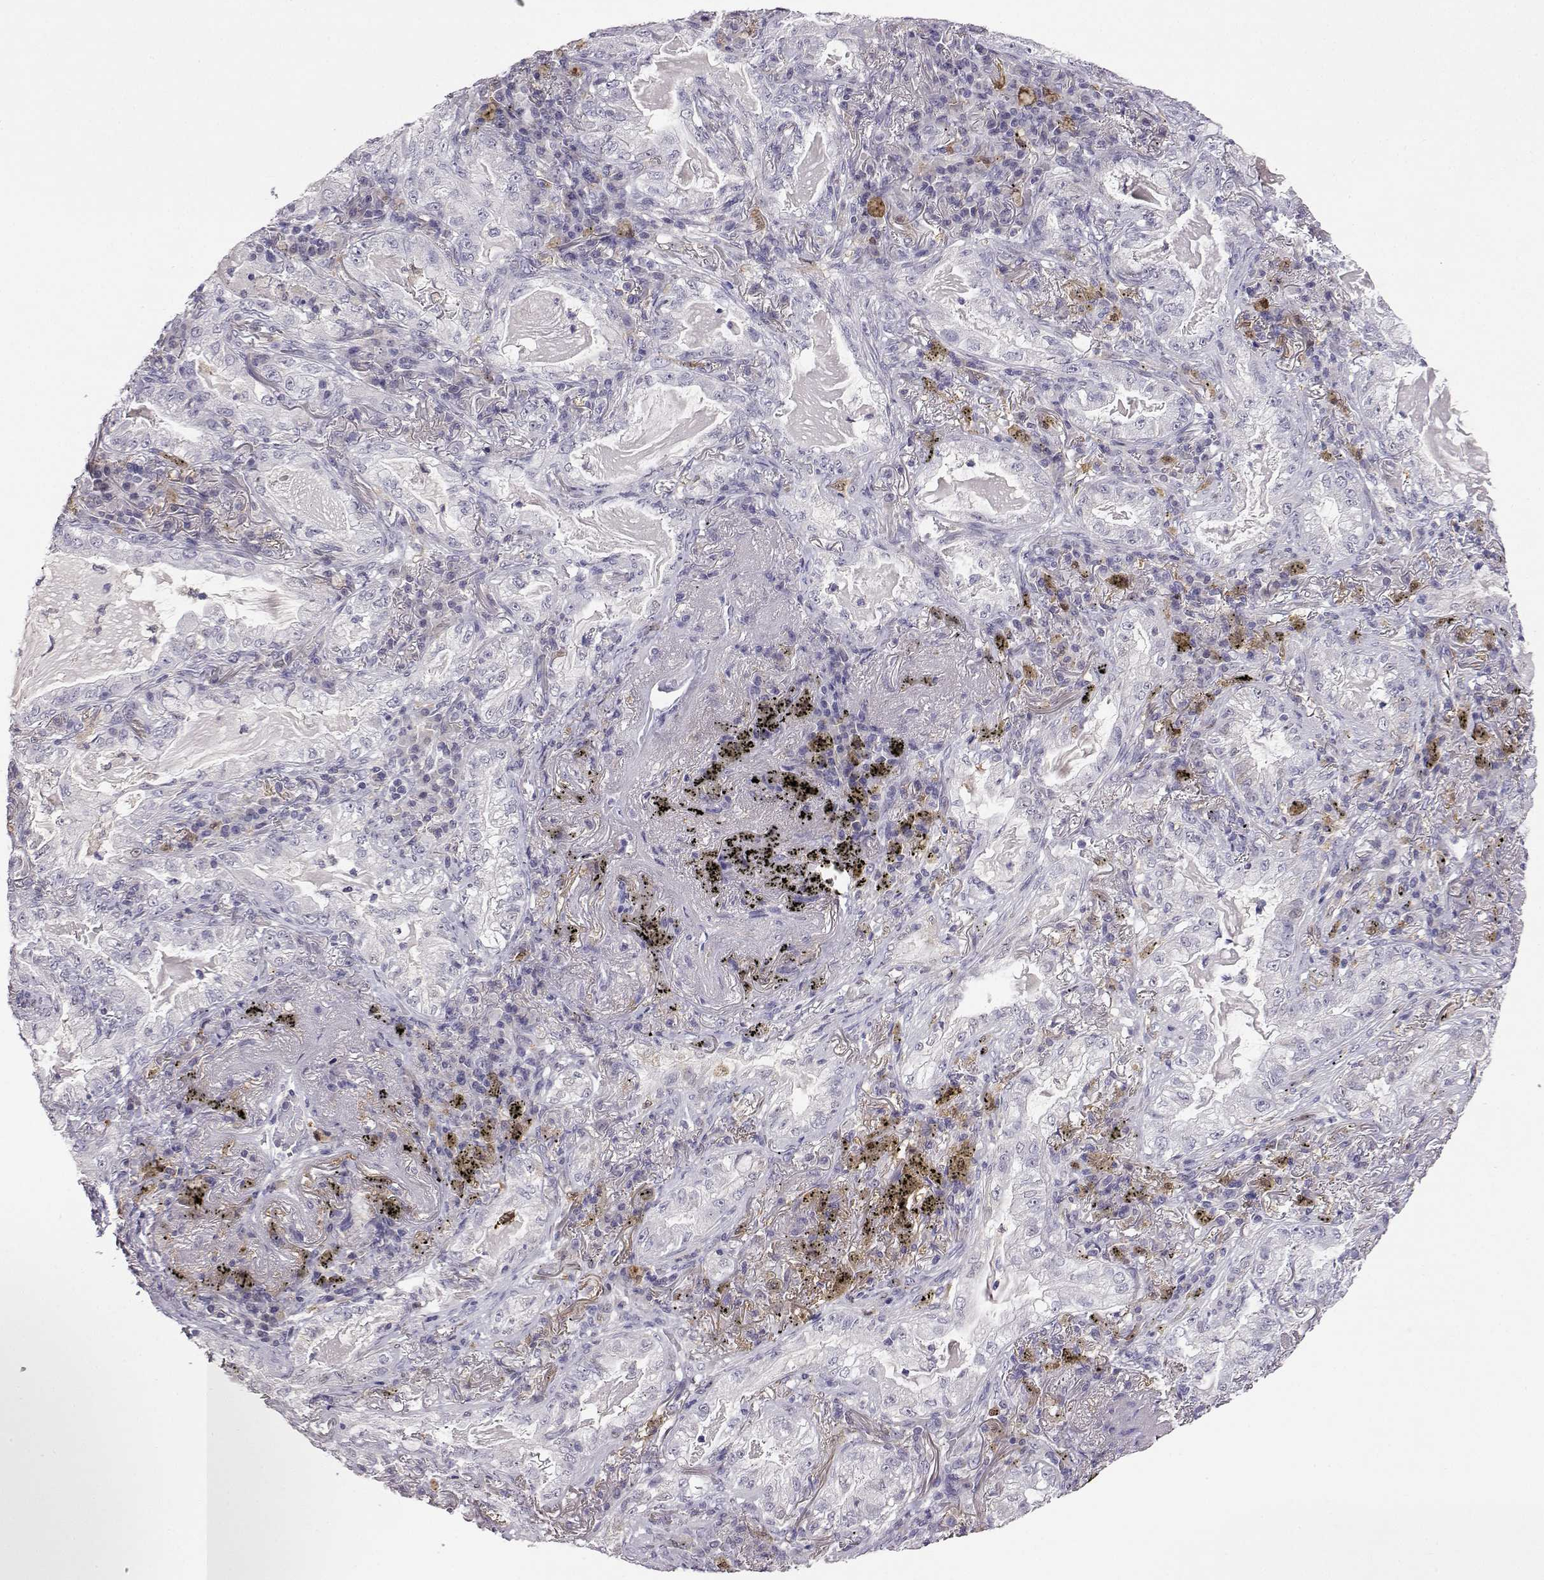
{"staining": {"intensity": "negative", "quantity": "none", "location": "none"}, "tissue": "lung cancer", "cell_type": "Tumor cells", "image_type": "cancer", "snomed": [{"axis": "morphology", "description": "Adenocarcinoma, NOS"}, {"axis": "topography", "description": "Lung"}], "caption": "DAB (3,3'-diaminobenzidine) immunohistochemical staining of human adenocarcinoma (lung) displays no significant positivity in tumor cells.", "gene": "AKR1B1", "patient": {"sex": "female", "age": 73}}